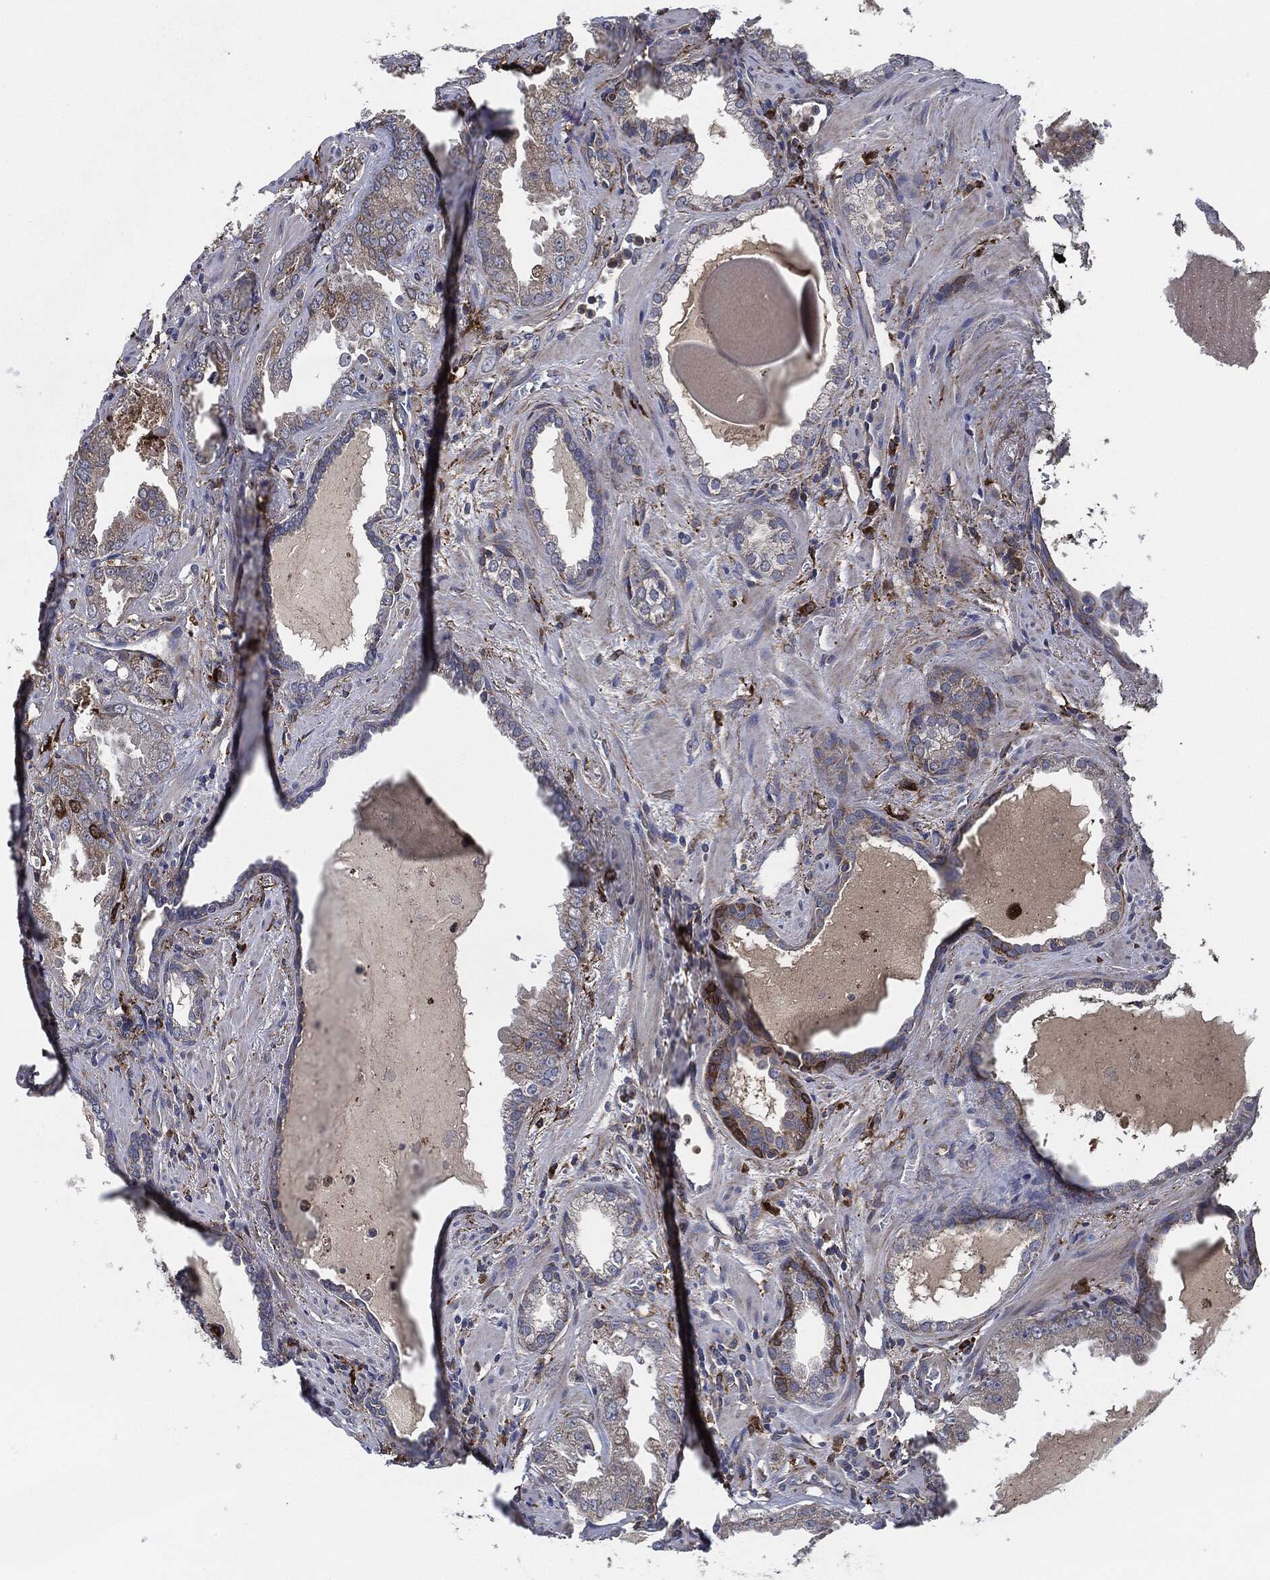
{"staining": {"intensity": "moderate", "quantity": "<25%", "location": "cytoplasmic/membranous"}, "tissue": "prostate cancer", "cell_type": "Tumor cells", "image_type": "cancer", "snomed": [{"axis": "morphology", "description": "Adenocarcinoma, Low grade"}, {"axis": "topography", "description": "Prostate"}], "caption": "High-magnification brightfield microscopy of adenocarcinoma (low-grade) (prostate) stained with DAB (3,3'-diaminobenzidine) (brown) and counterstained with hematoxylin (blue). tumor cells exhibit moderate cytoplasmic/membranous positivity is identified in about<25% of cells. (DAB (3,3'-diaminobenzidine) IHC with brightfield microscopy, high magnification).", "gene": "TMEM11", "patient": {"sex": "male", "age": 62}}